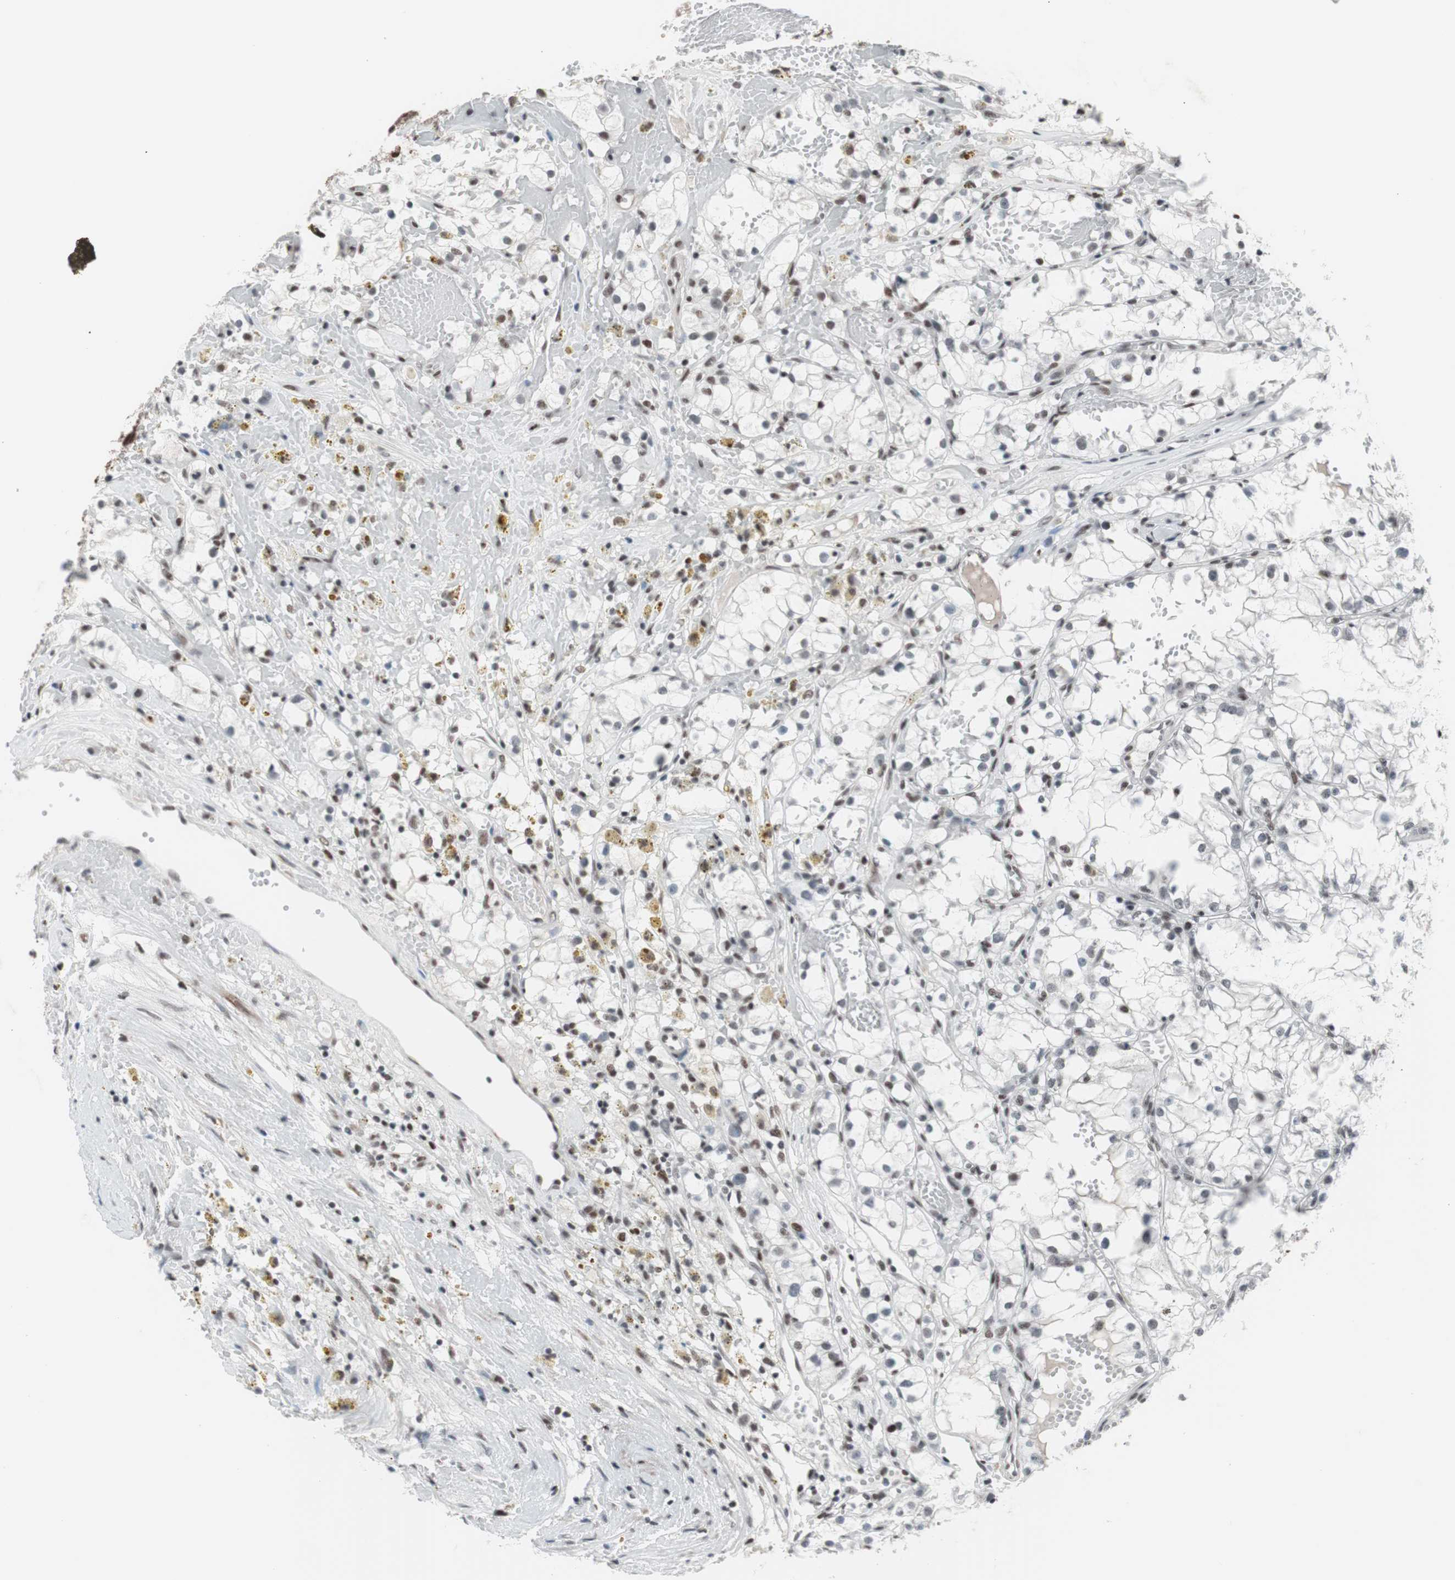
{"staining": {"intensity": "weak", "quantity": "<25%", "location": "nuclear"}, "tissue": "renal cancer", "cell_type": "Tumor cells", "image_type": "cancer", "snomed": [{"axis": "morphology", "description": "Adenocarcinoma, NOS"}, {"axis": "topography", "description": "Kidney"}], "caption": "IHC micrograph of renal adenocarcinoma stained for a protein (brown), which displays no positivity in tumor cells.", "gene": "ARID1A", "patient": {"sex": "male", "age": 56}}